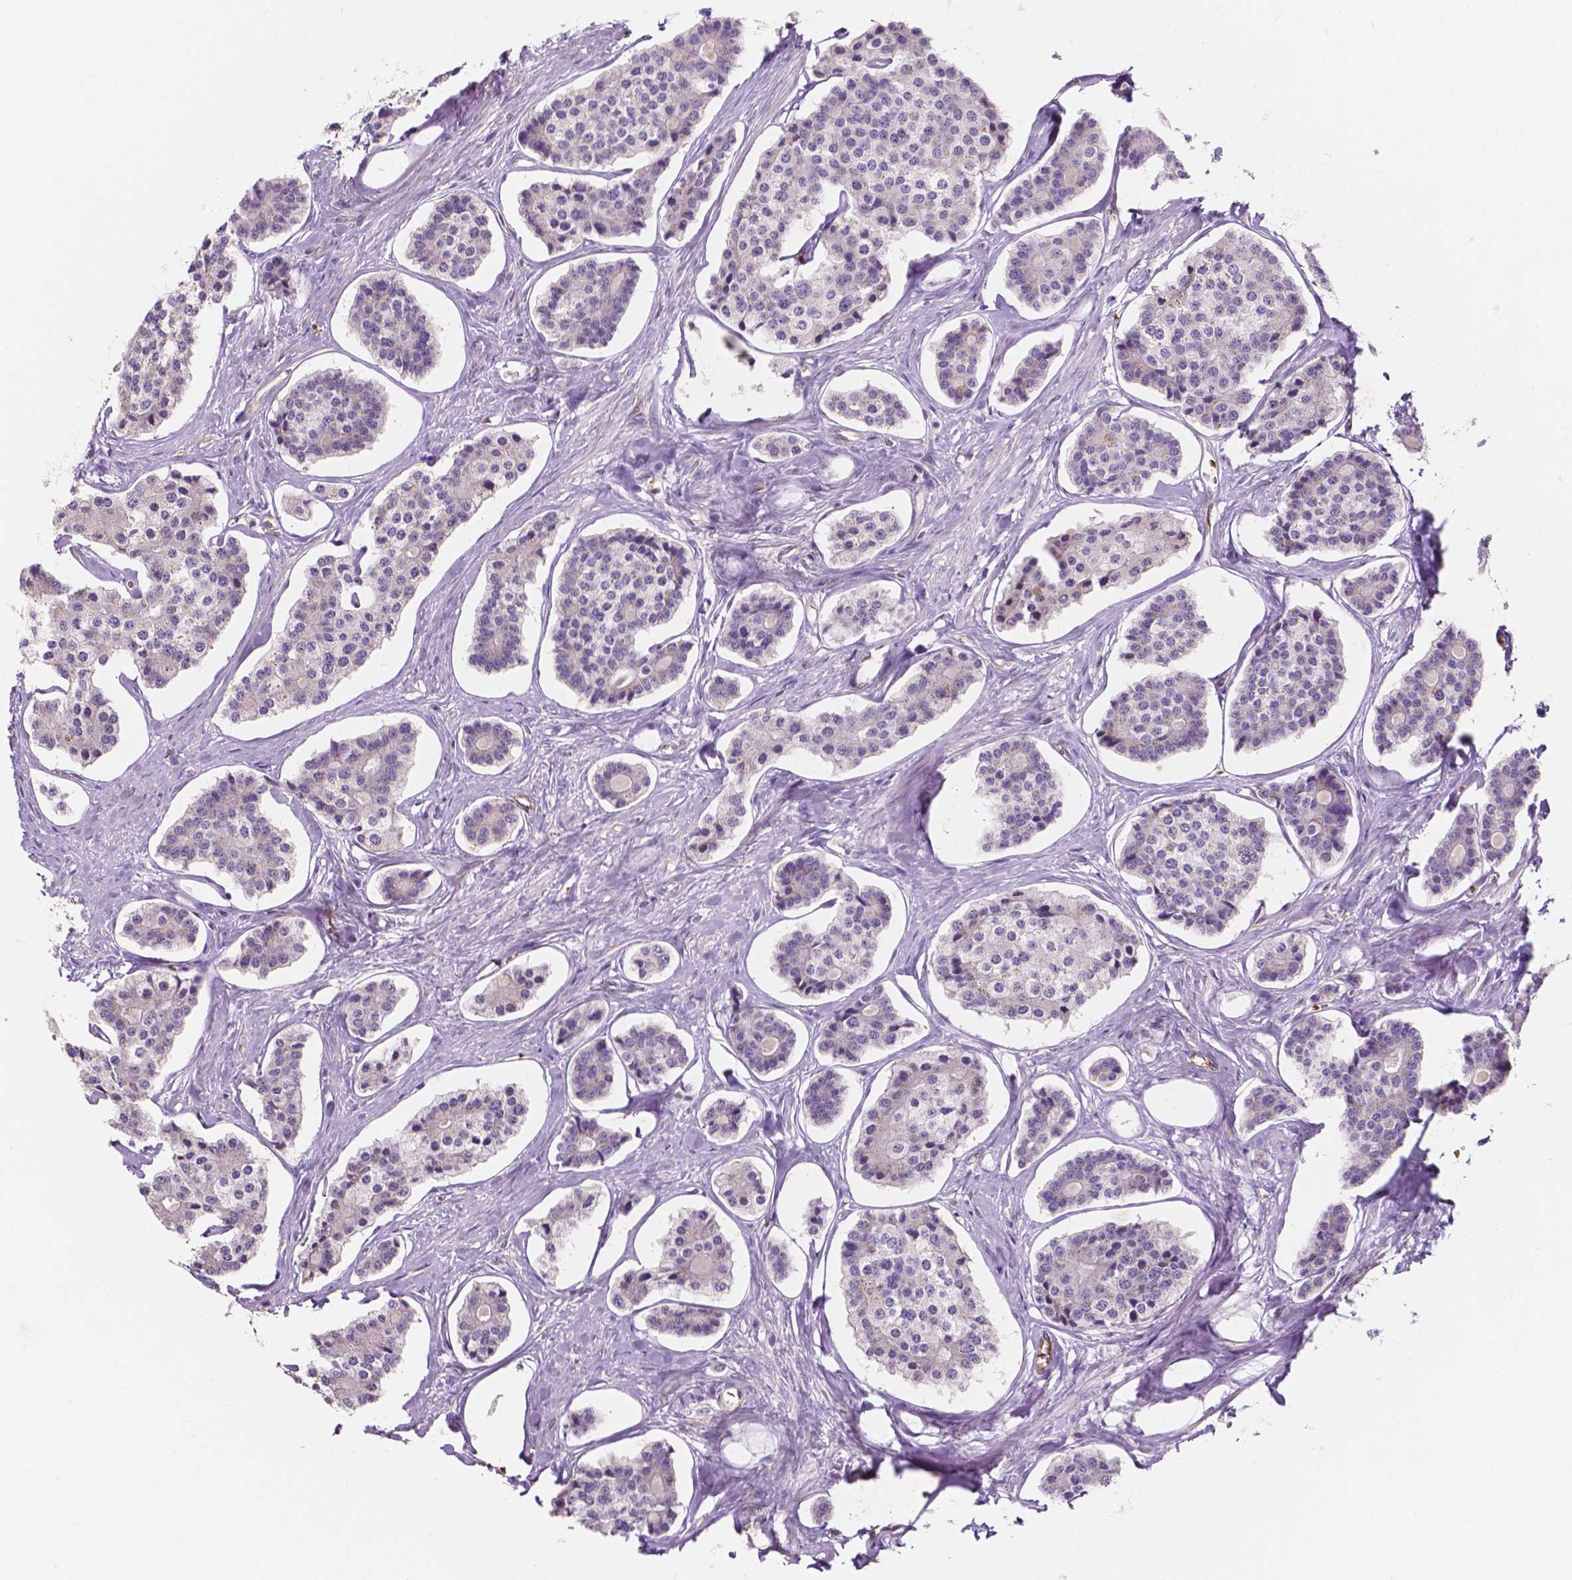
{"staining": {"intensity": "negative", "quantity": "none", "location": "none"}, "tissue": "carcinoid", "cell_type": "Tumor cells", "image_type": "cancer", "snomed": [{"axis": "morphology", "description": "Carcinoid, malignant, NOS"}, {"axis": "topography", "description": "Small intestine"}], "caption": "Histopathology image shows no significant protein expression in tumor cells of carcinoid.", "gene": "SLC22A4", "patient": {"sex": "female", "age": 65}}